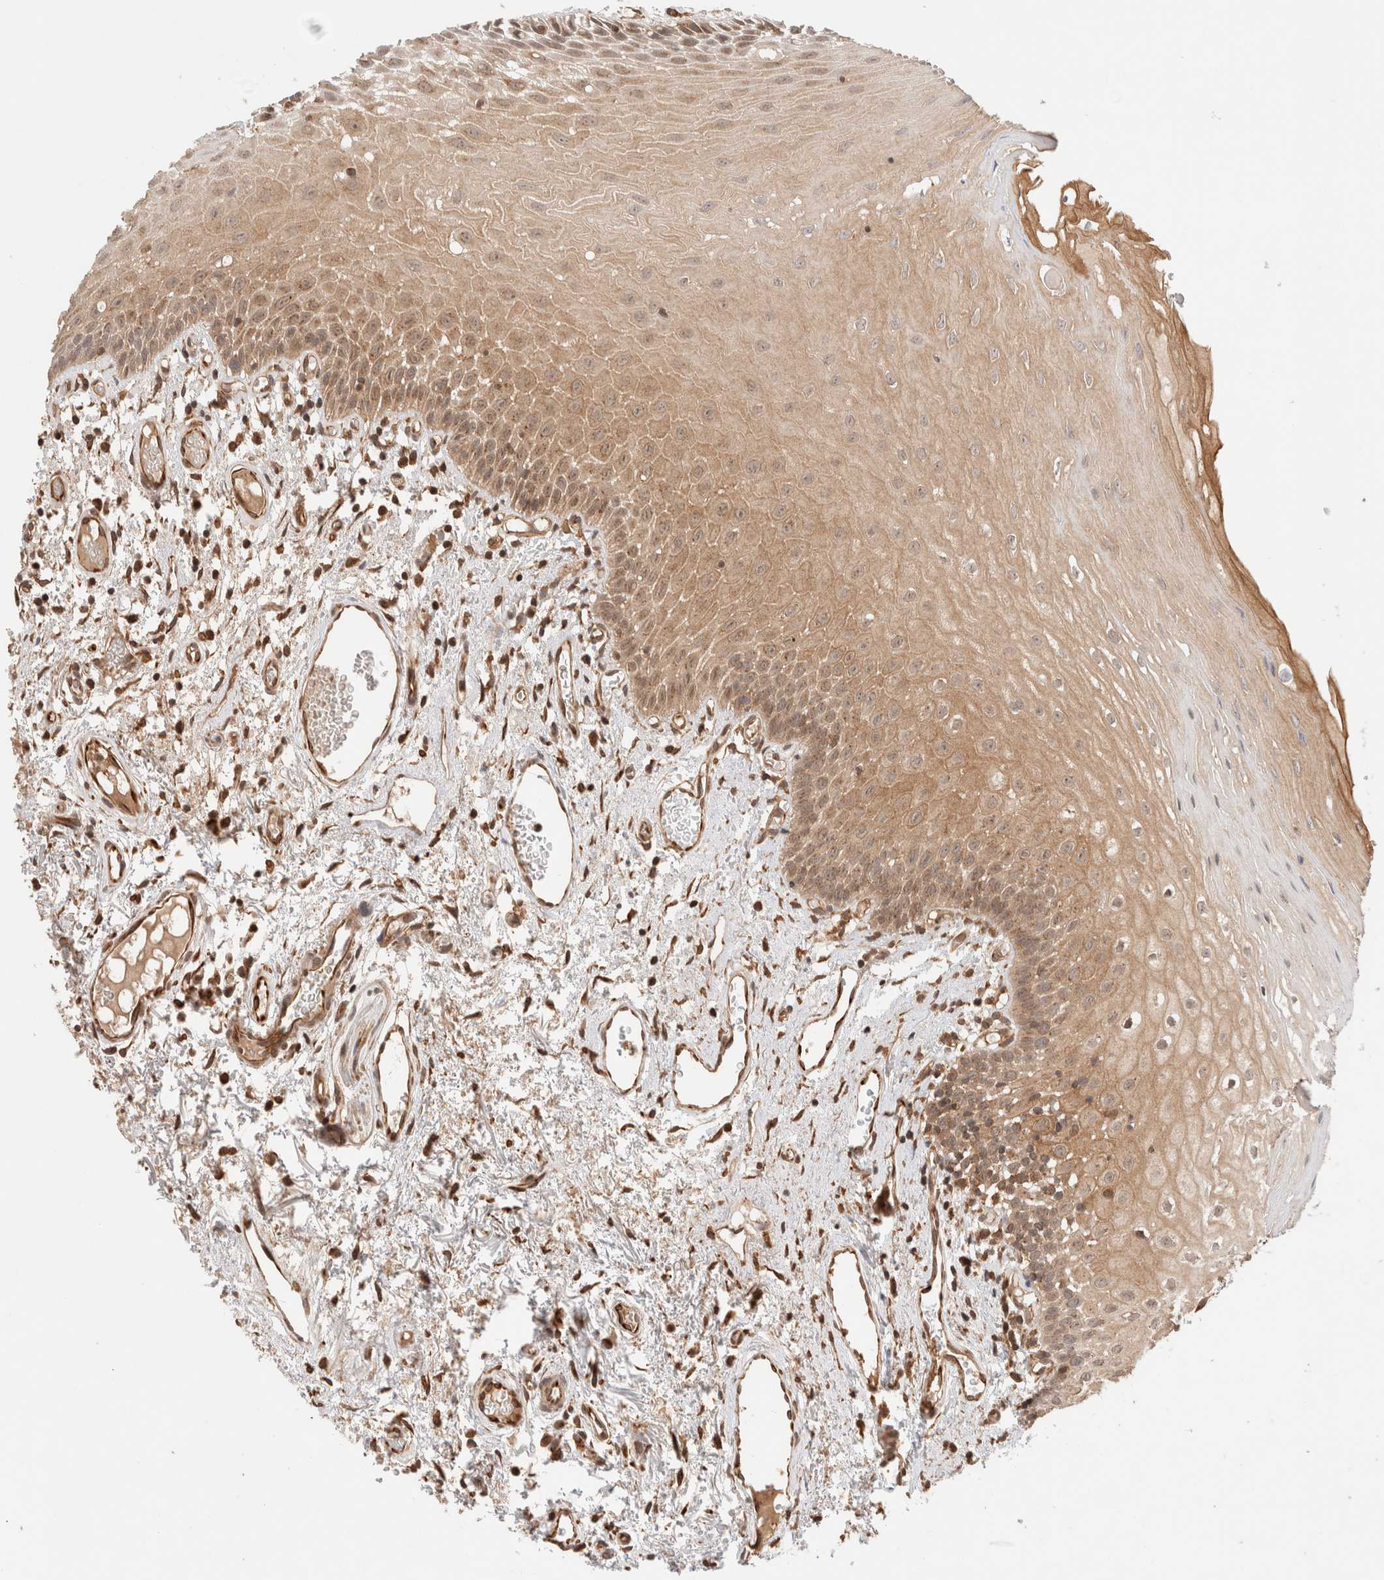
{"staining": {"intensity": "moderate", "quantity": ">75%", "location": "cytoplasmic/membranous,nuclear"}, "tissue": "oral mucosa", "cell_type": "Squamous epithelial cells", "image_type": "normal", "snomed": [{"axis": "morphology", "description": "Normal tissue, NOS"}, {"axis": "topography", "description": "Oral tissue"}], "caption": "The photomicrograph exhibits a brown stain indicating the presence of a protein in the cytoplasmic/membranous,nuclear of squamous epithelial cells in oral mucosa.", "gene": "SIKE1", "patient": {"sex": "male", "age": 52}}